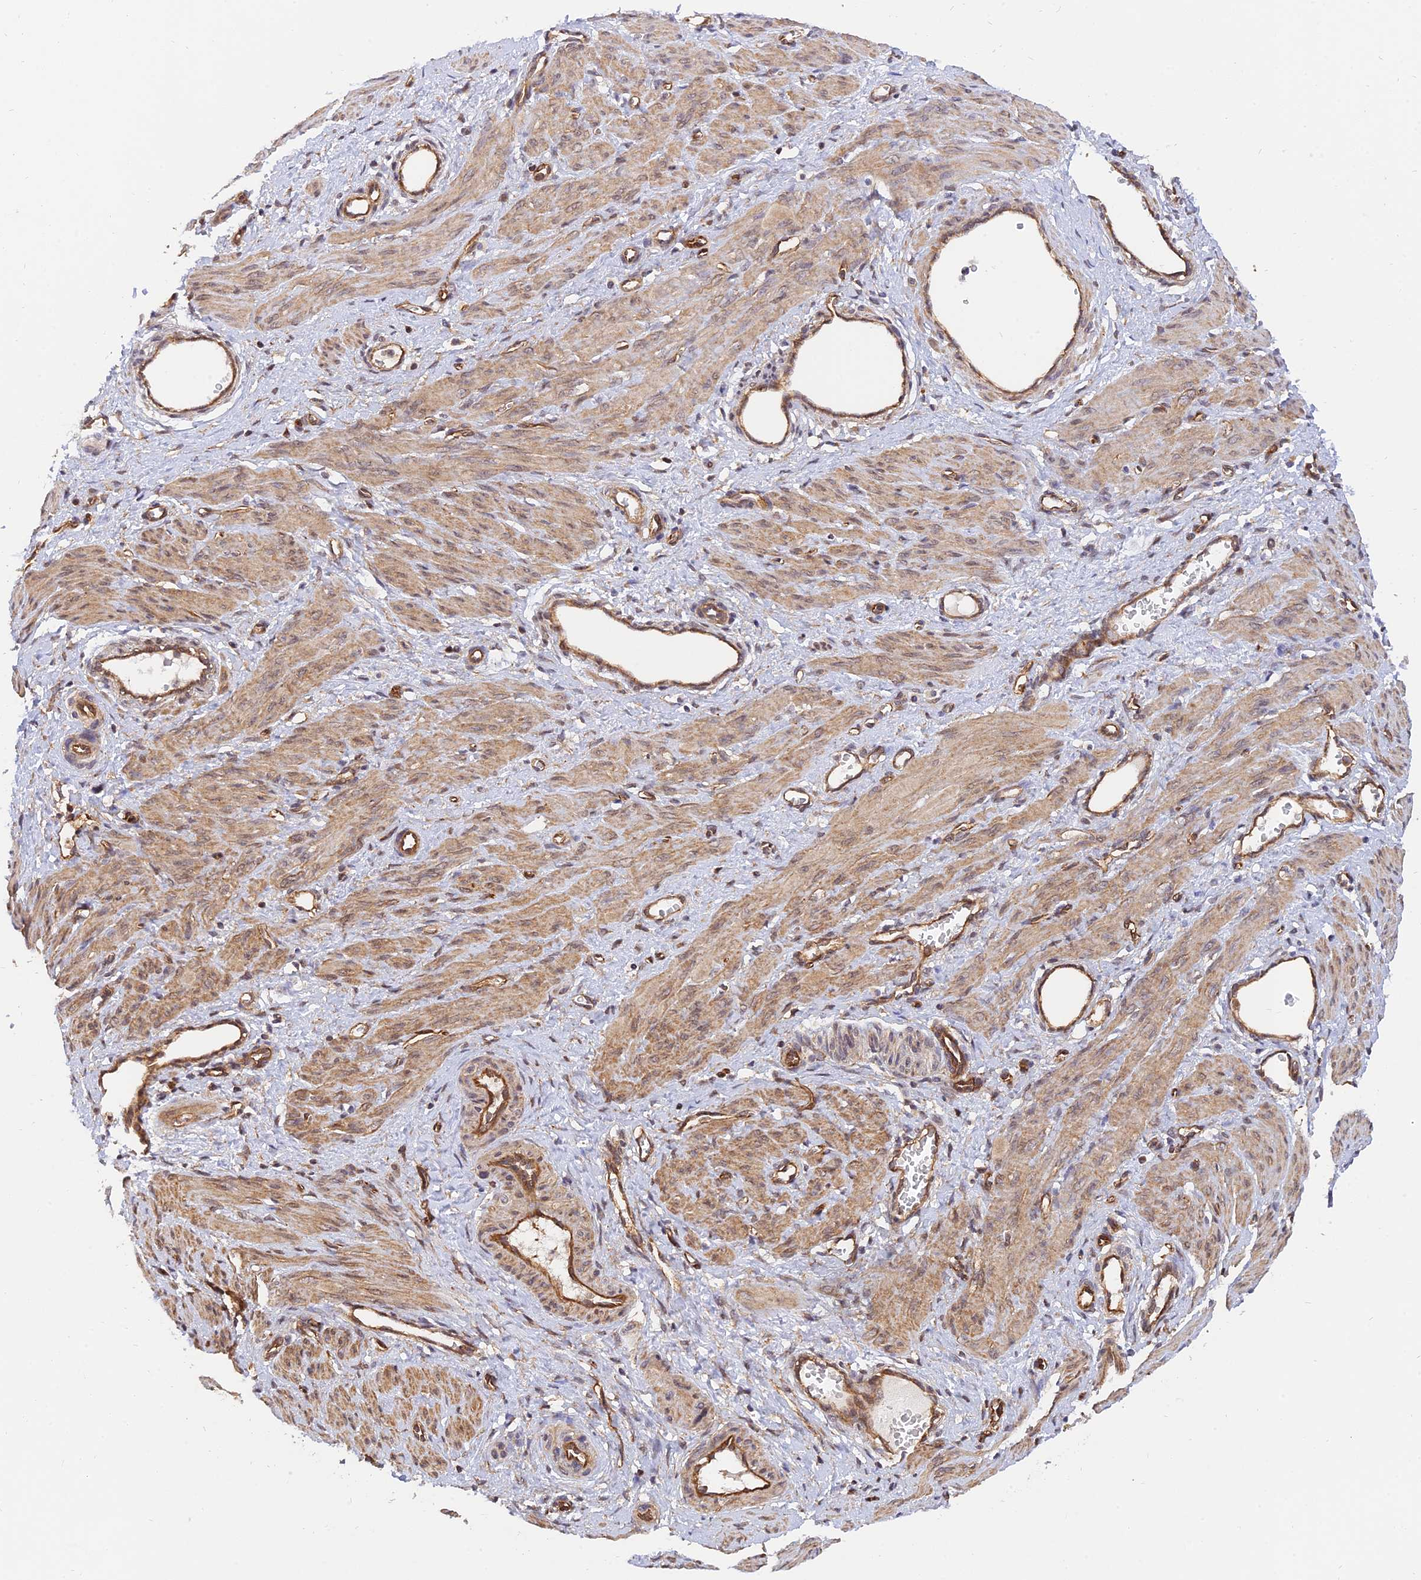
{"staining": {"intensity": "moderate", "quantity": ">75%", "location": "cytoplasmic/membranous"}, "tissue": "smooth muscle", "cell_type": "Smooth muscle cells", "image_type": "normal", "snomed": [{"axis": "morphology", "description": "Normal tissue, NOS"}, {"axis": "topography", "description": "Endometrium"}], "caption": "The micrograph demonstrates a brown stain indicating the presence of a protein in the cytoplasmic/membranous of smooth muscle cells in smooth muscle.", "gene": "WDR41", "patient": {"sex": "female", "age": 33}}